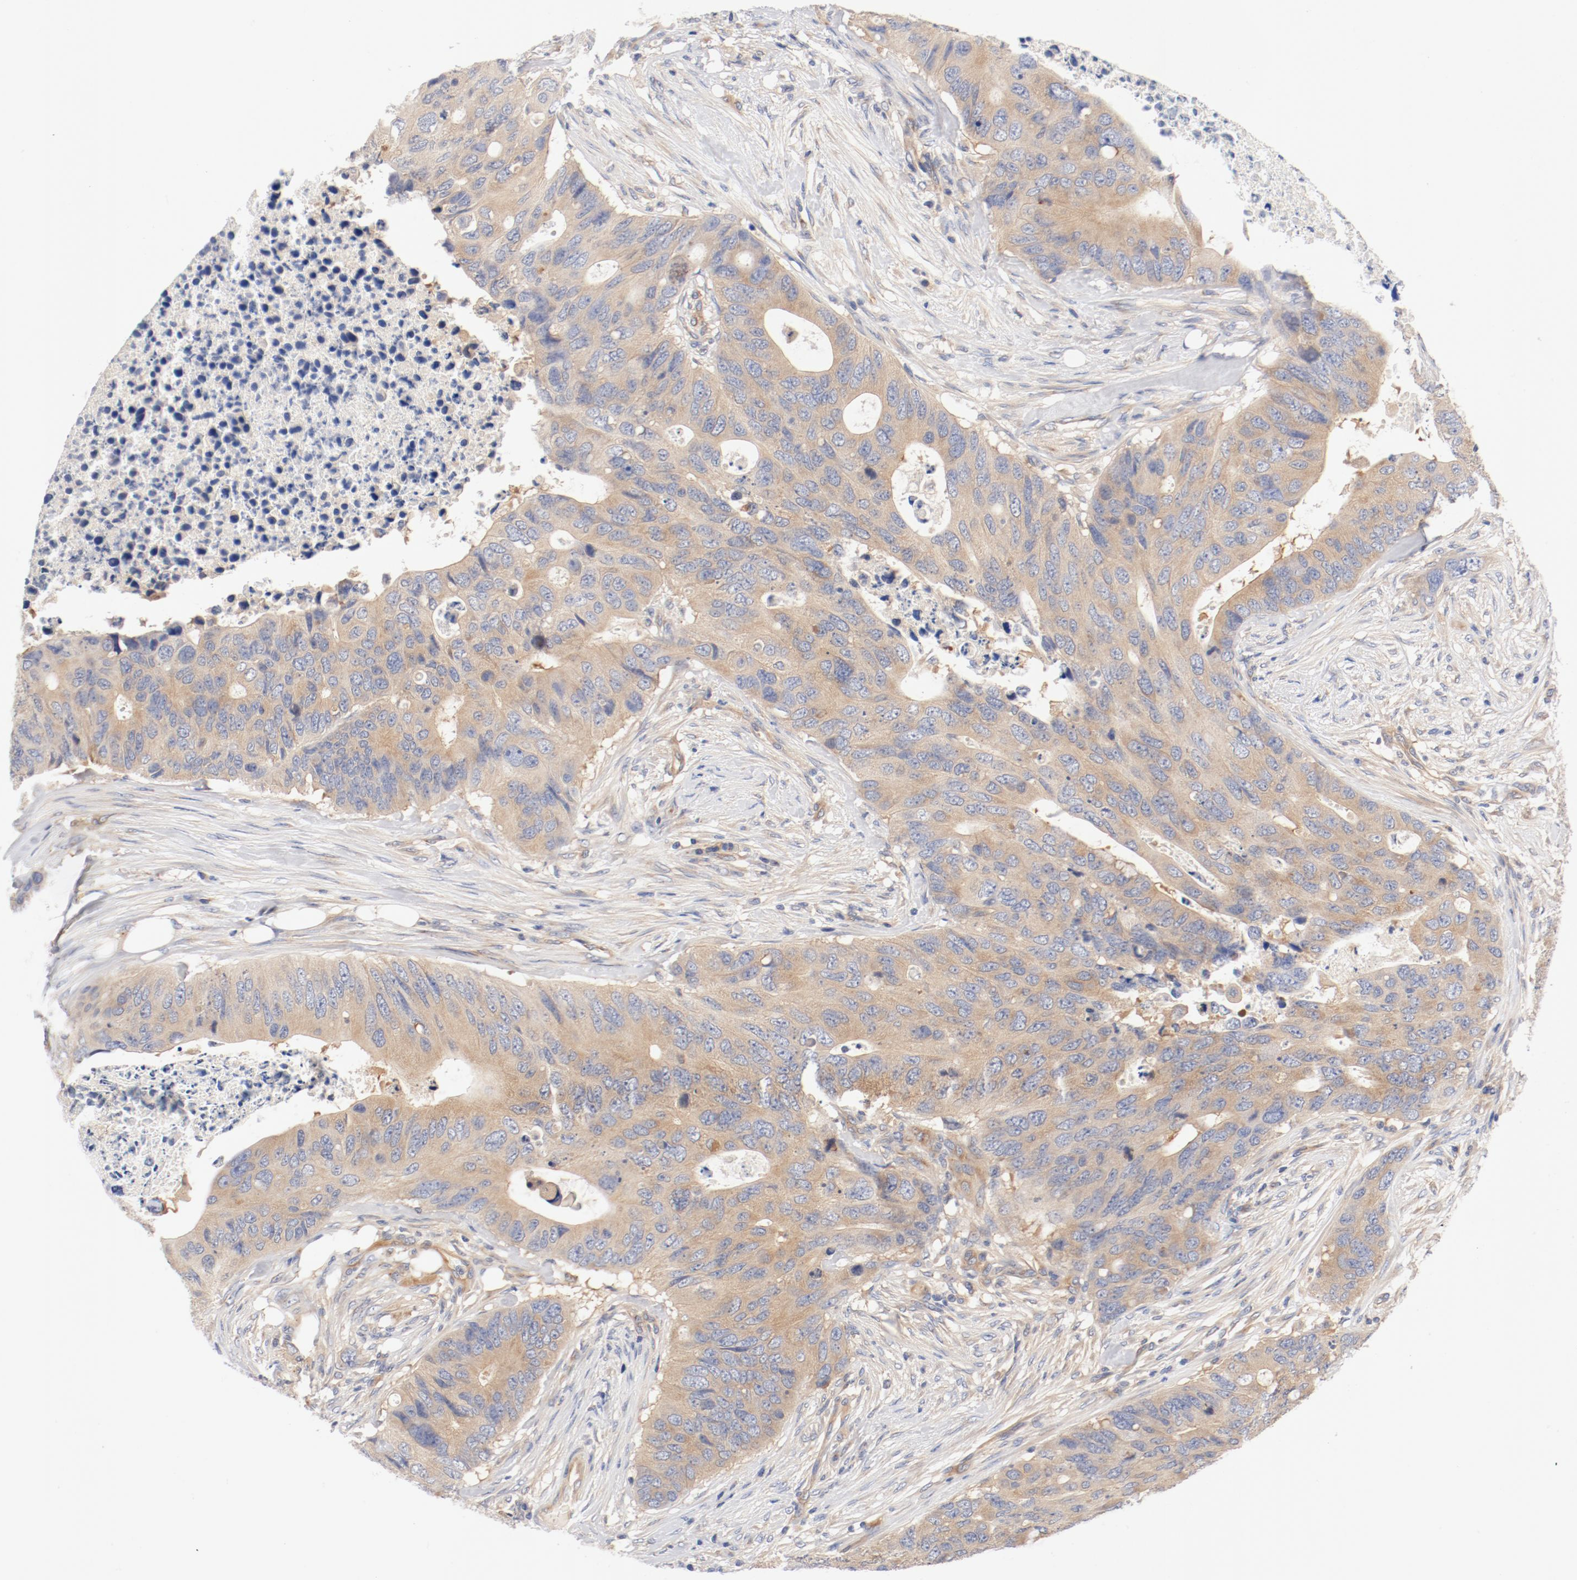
{"staining": {"intensity": "weak", "quantity": ">75%", "location": "cytoplasmic/membranous"}, "tissue": "colorectal cancer", "cell_type": "Tumor cells", "image_type": "cancer", "snomed": [{"axis": "morphology", "description": "Adenocarcinoma, NOS"}, {"axis": "topography", "description": "Colon"}], "caption": "There is low levels of weak cytoplasmic/membranous expression in tumor cells of colorectal cancer, as demonstrated by immunohistochemical staining (brown color).", "gene": "DYNC1H1", "patient": {"sex": "male", "age": 71}}